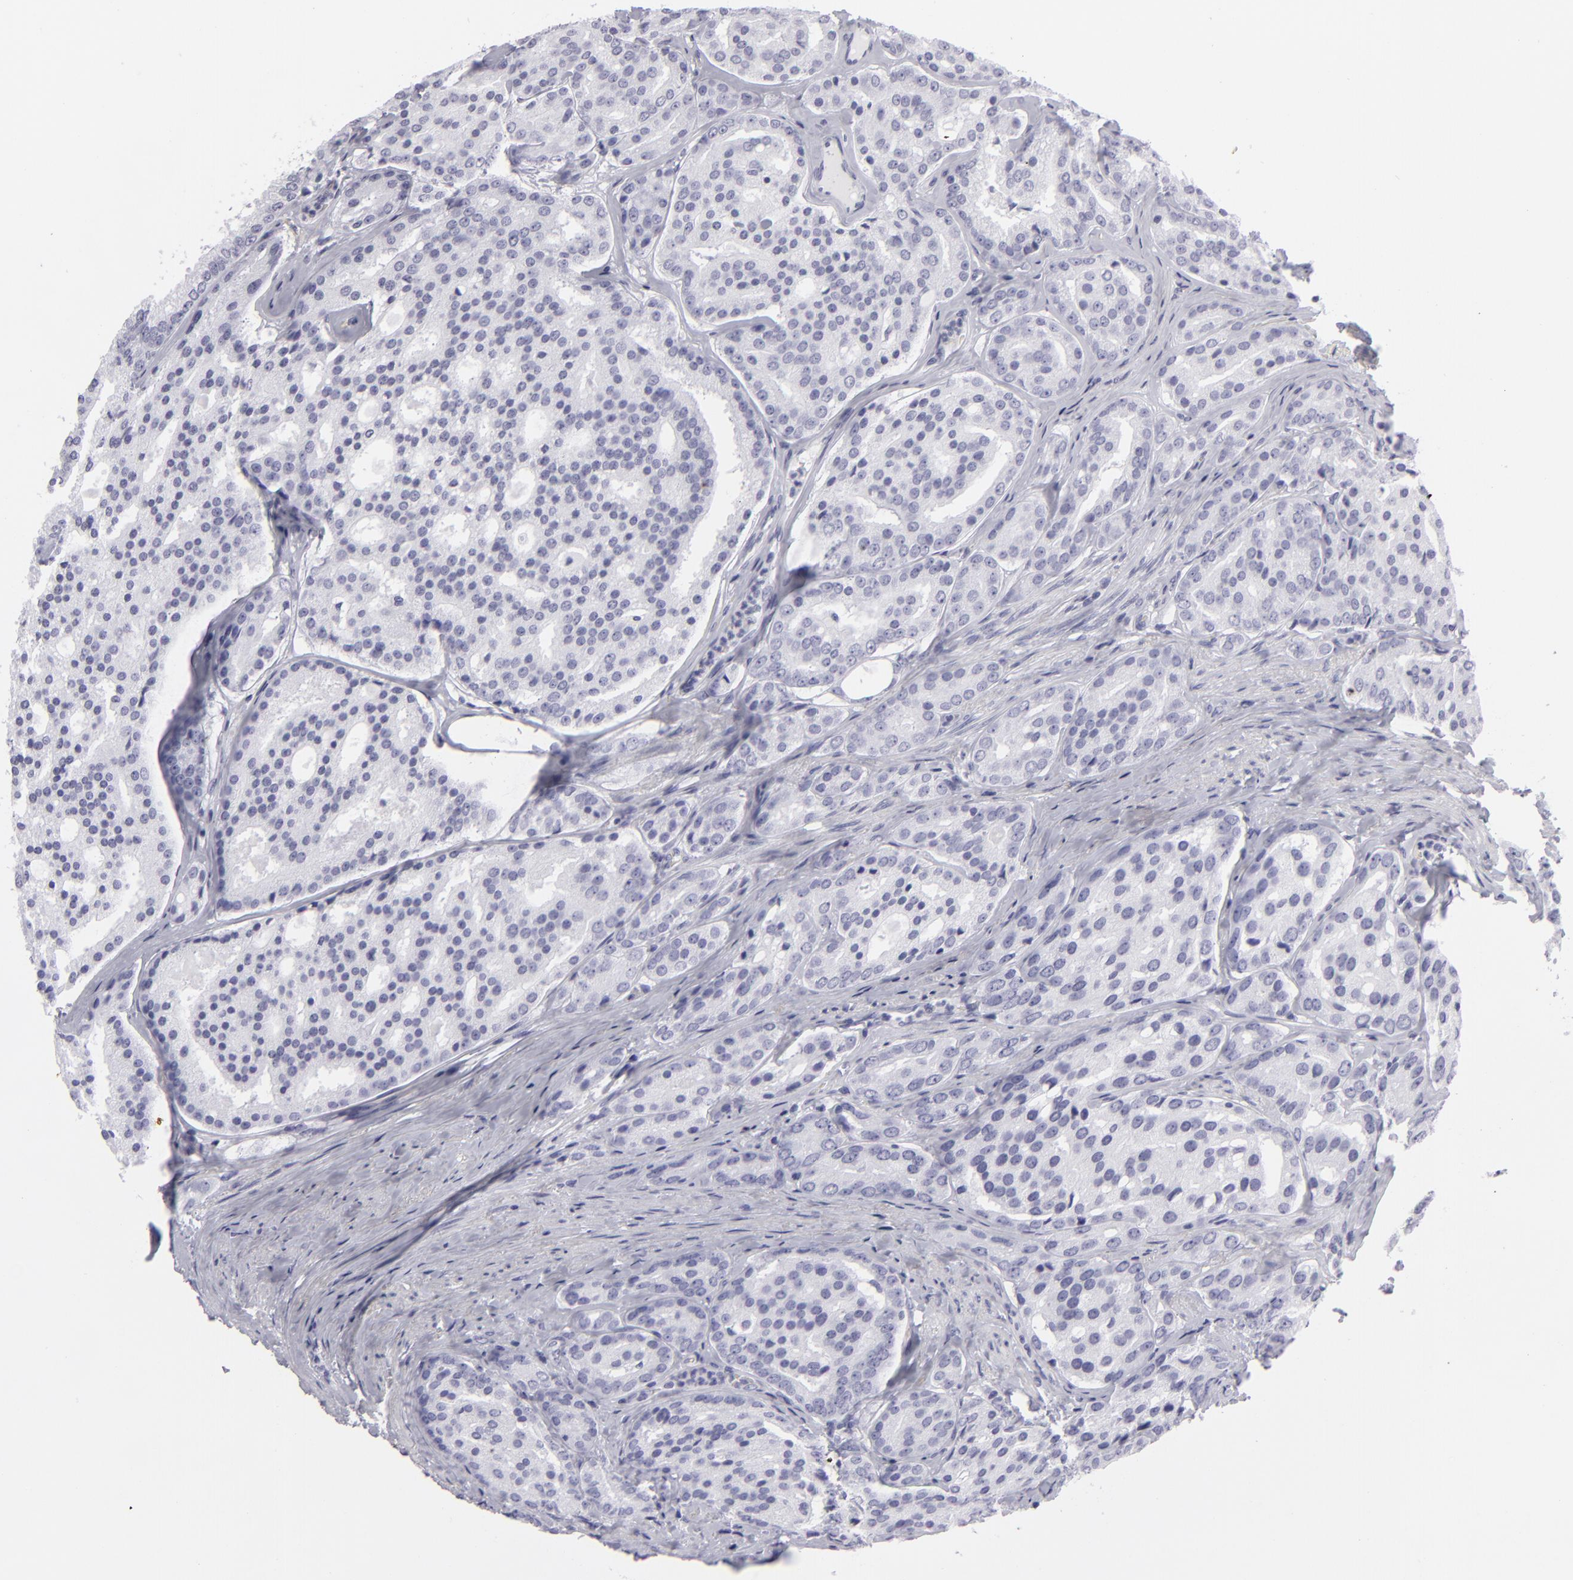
{"staining": {"intensity": "negative", "quantity": "none", "location": "none"}, "tissue": "prostate cancer", "cell_type": "Tumor cells", "image_type": "cancer", "snomed": [{"axis": "morphology", "description": "Adenocarcinoma, High grade"}, {"axis": "topography", "description": "Prostate"}], "caption": "Prostate adenocarcinoma (high-grade) stained for a protein using IHC demonstrates no positivity tumor cells.", "gene": "KRT1", "patient": {"sex": "male", "age": 64}}